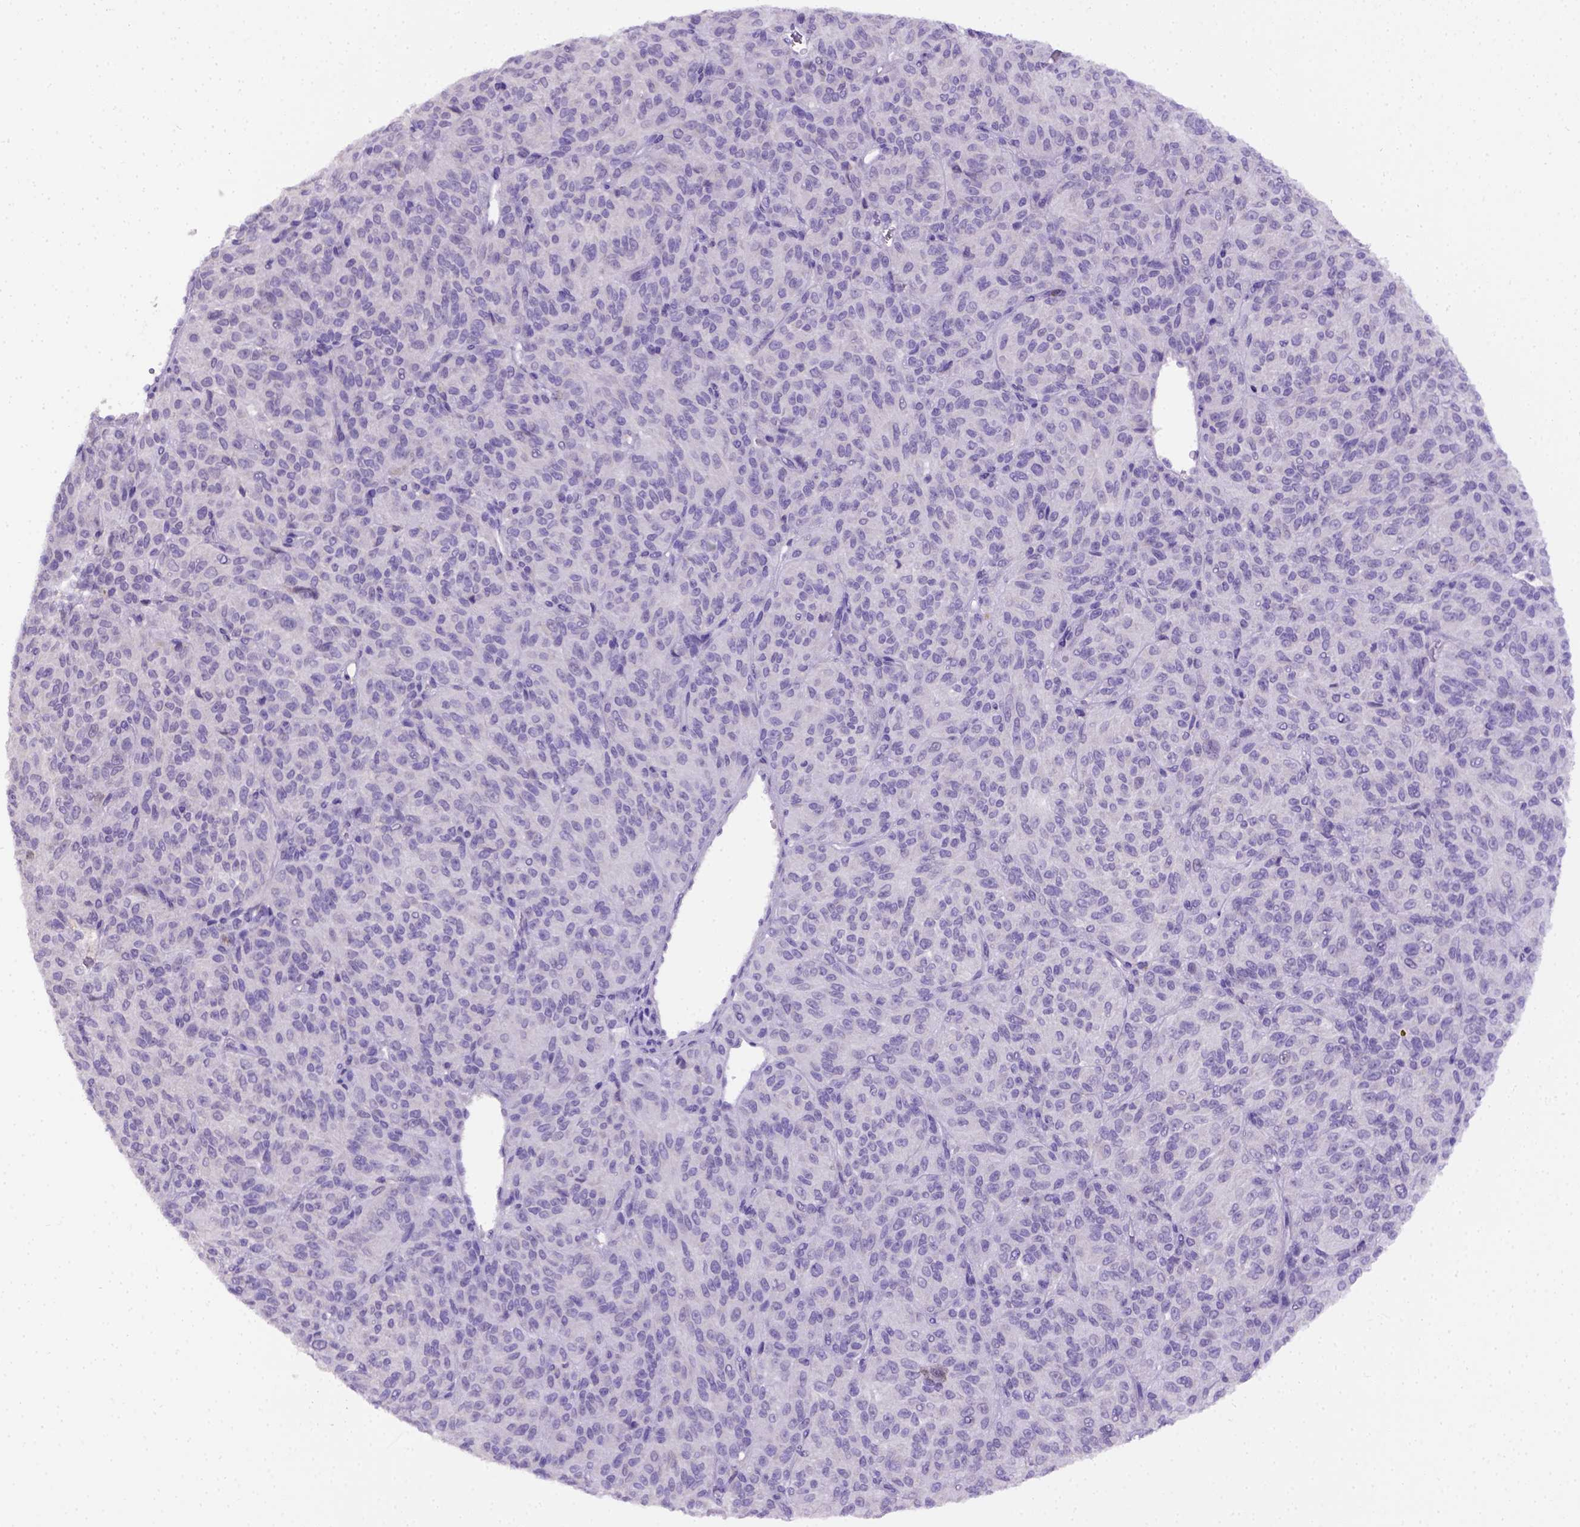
{"staining": {"intensity": "negative", "quantity": "none", "location": "none"}, "tissue": "melanoma", "cell_type": "Tumor cells", "image_type": "cancer", "snomed": [{"axis": "morphology", "description": "Malignant melanoma, Metastatic site"}, {"axis": "topography", "description": "Brain"}], "caption": "High magnification brightfield microscopy of malignant melanoma (metastatic site) stained with DAB (3,3'-diaminobenzidine) (brown) and counterstained with hematoxylin (blue): tumor cells show no significant staining.", "gene": "B3GAT1", "patient": {"sex": "female", "age": 56}}